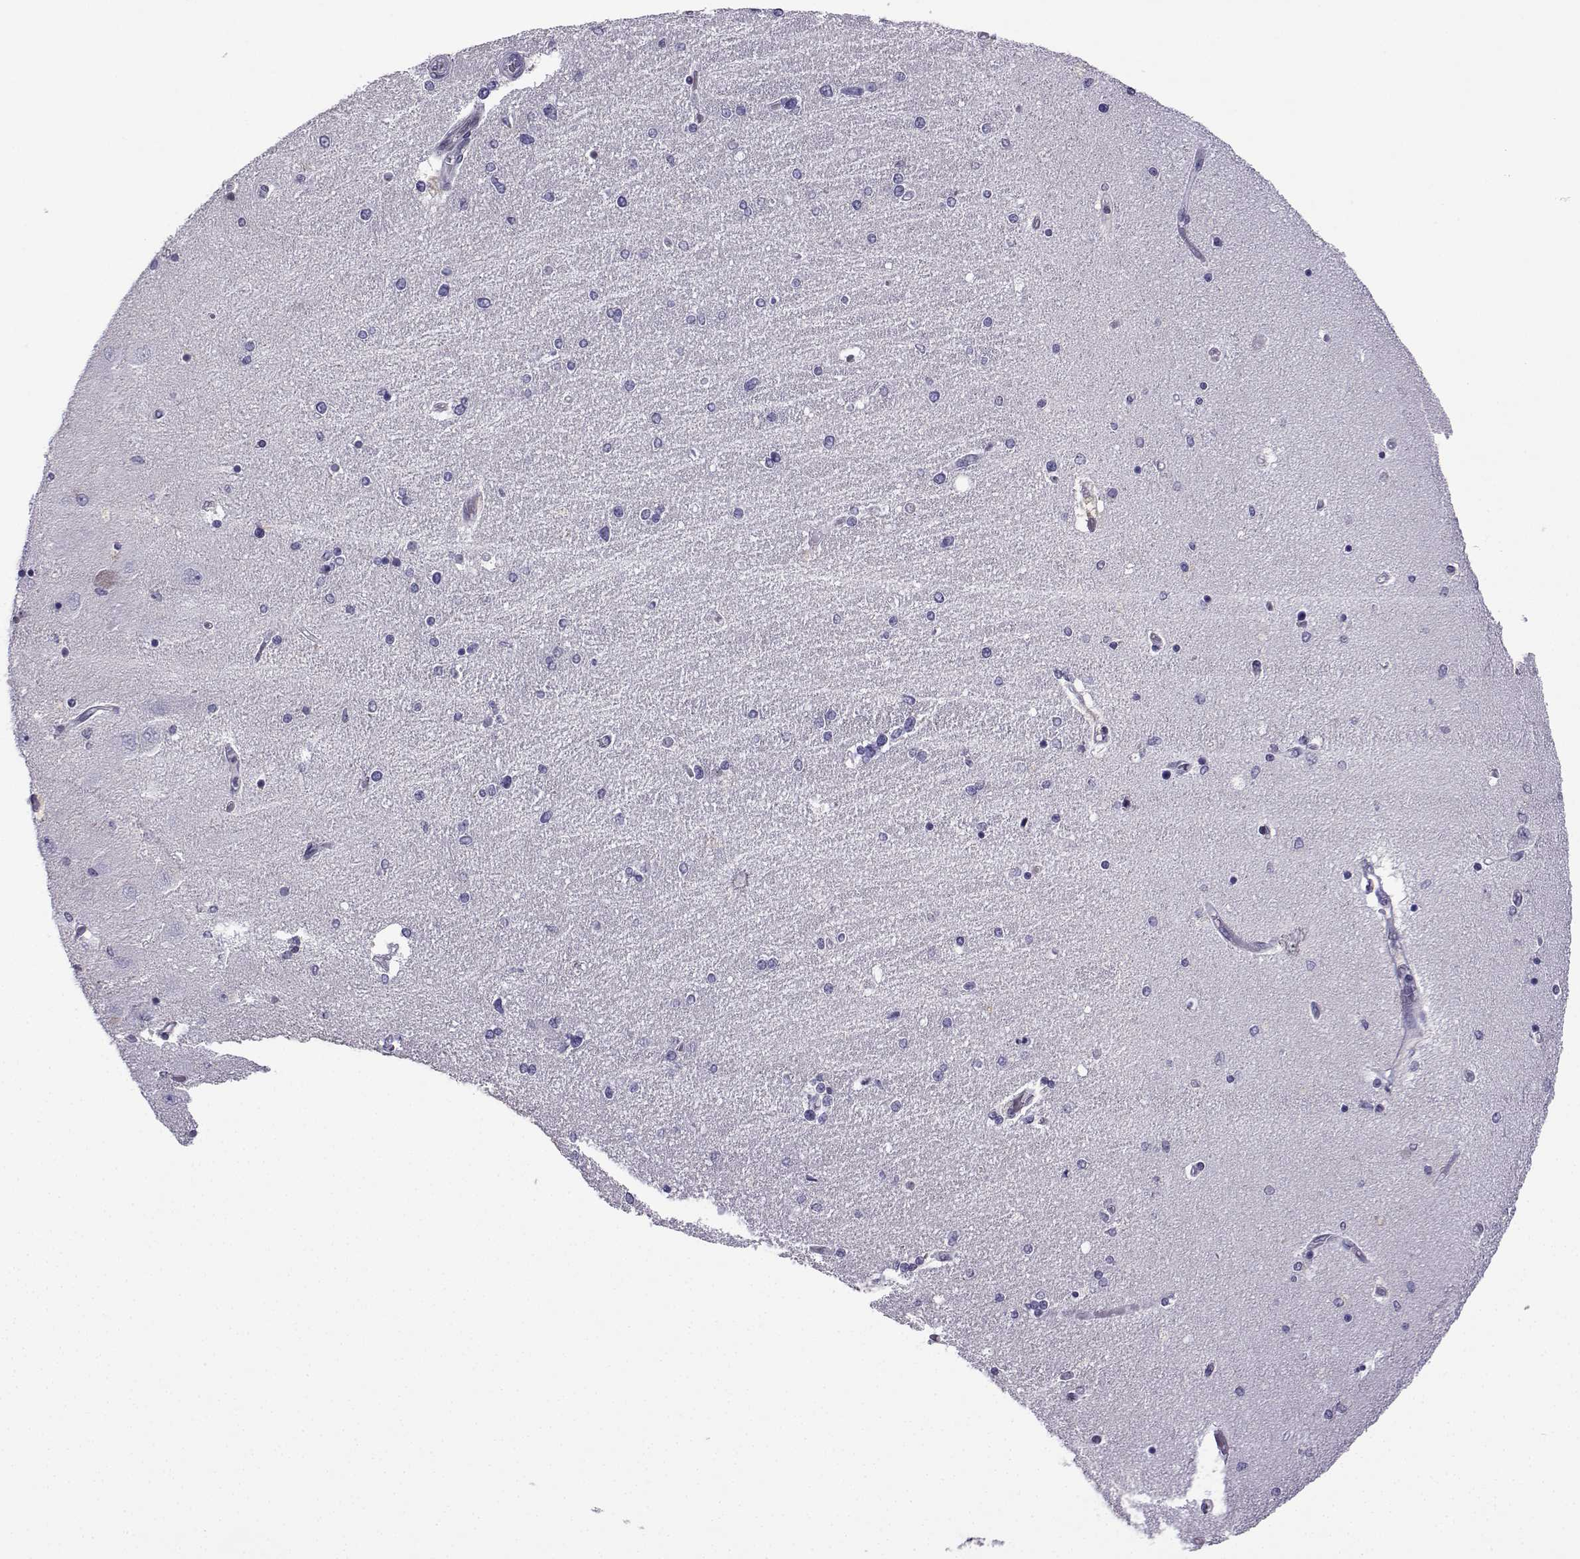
{"staining": {"intensity": "negative", "quantity": "none", "location": "none"}, "tissue": "hippocampus", "cell_type": "Glial cells", "image_type": "normal", "snomed": [{"axis": "morphology", "description": "Normal tissue, NOS"}, {"axis": "topography", "description": "Hippocampus"}], "caption": "This is an immunohistochemistry histopathology image of unremarkable hippocampus. There is no positivity in glial cells.", "gene": "INCENP", "patient": {"sex": "female", "age": 54}}